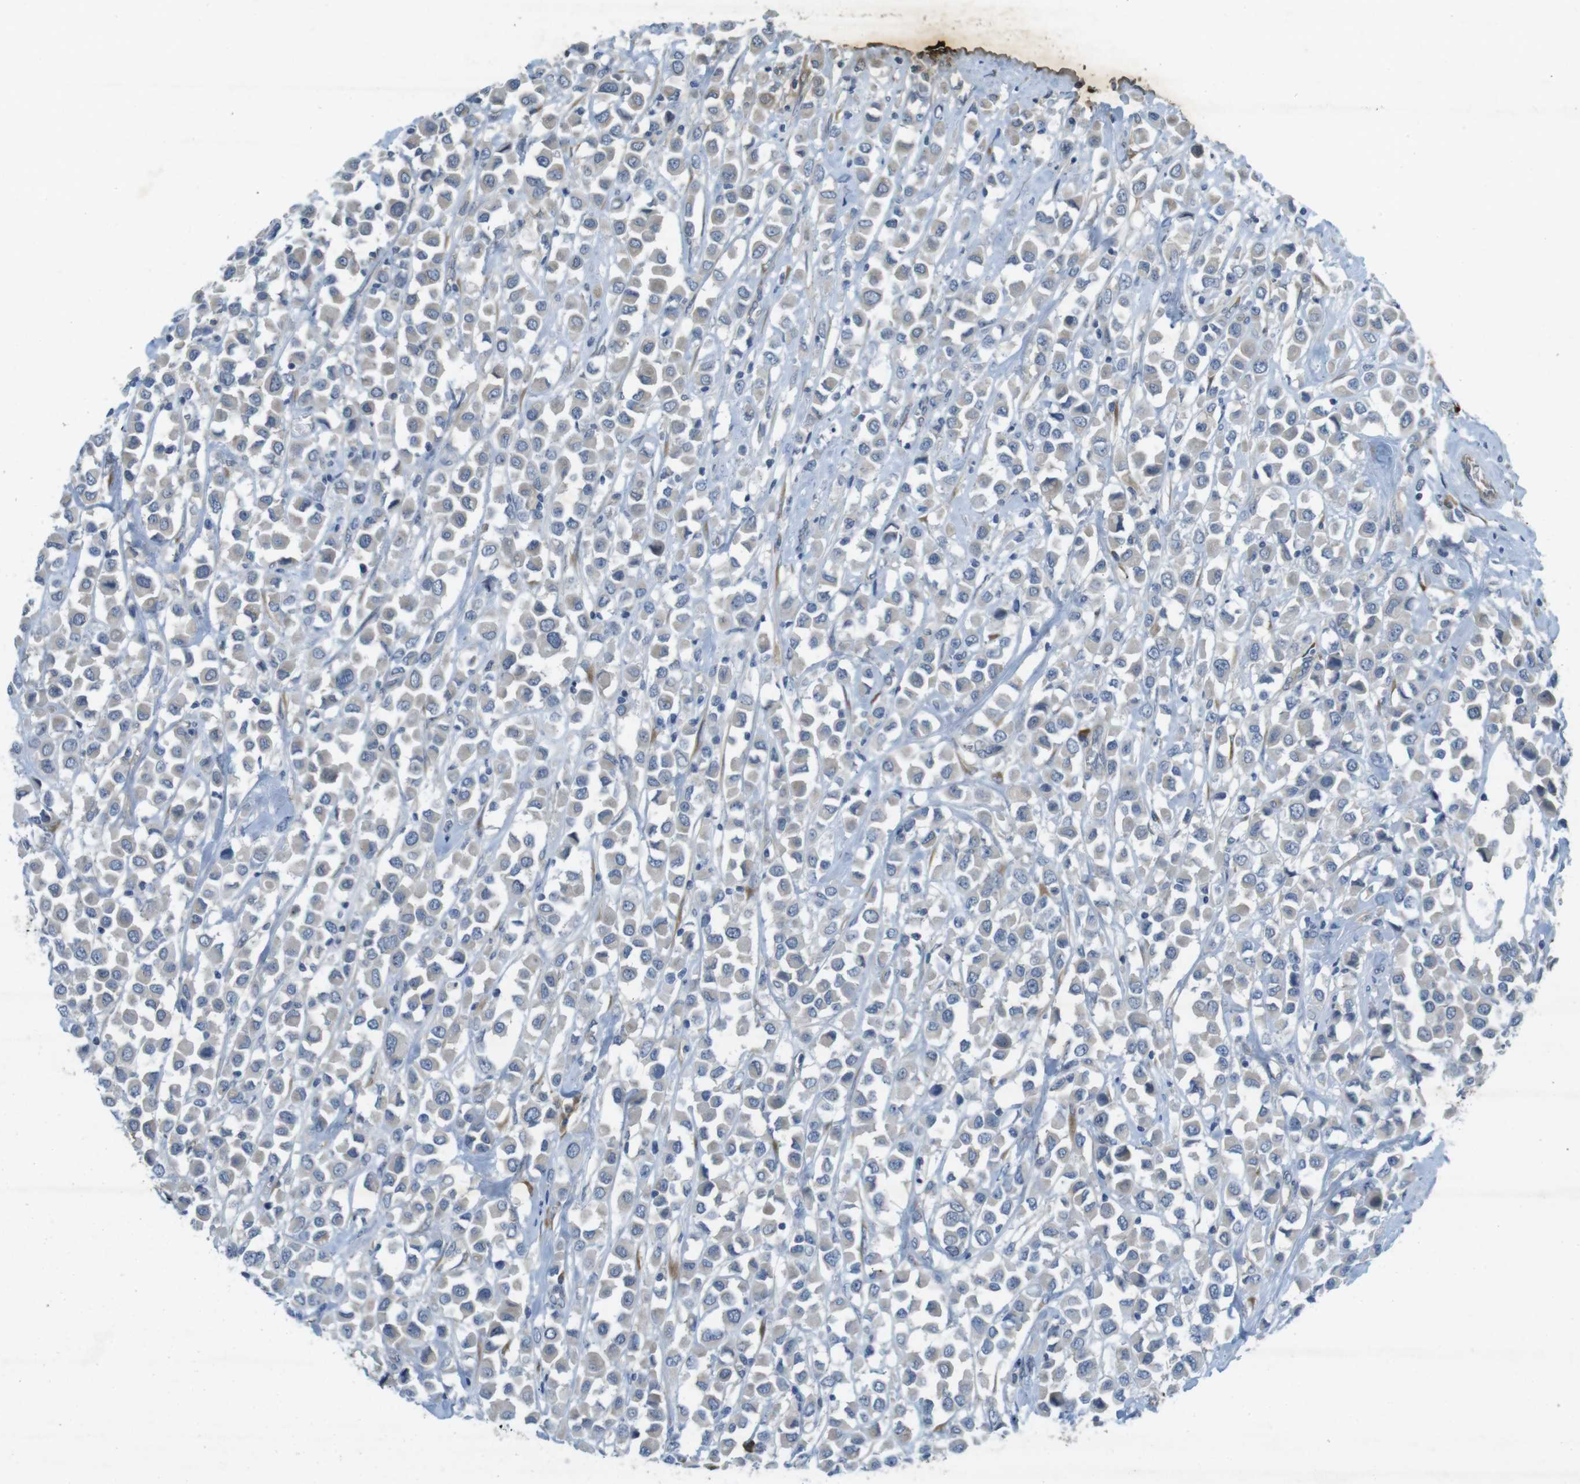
{"staining": {"intensity": "weak", "quantity": "25%-75%", "location": "cytoplasmic/membranous"}, "tissue": "breast cancer", "cell_type": "Tumor cells", "image_type": "cancer", "snomed": [{"axis": "morphology", "description": "Duct carcinoma"}, {"axis": "topography", "description": "Breast"}], "caption": "Immunohistochemical staining of human breast cancer demonstrates weak cytoplasmic/membranous protein expression in approximately 25%-75% of tumor cells. The protein of interest is shown in brown color, while the nuclei are stained blue.", "gene": "FLCN", "patient": {"sex": "female", "age": 61}}